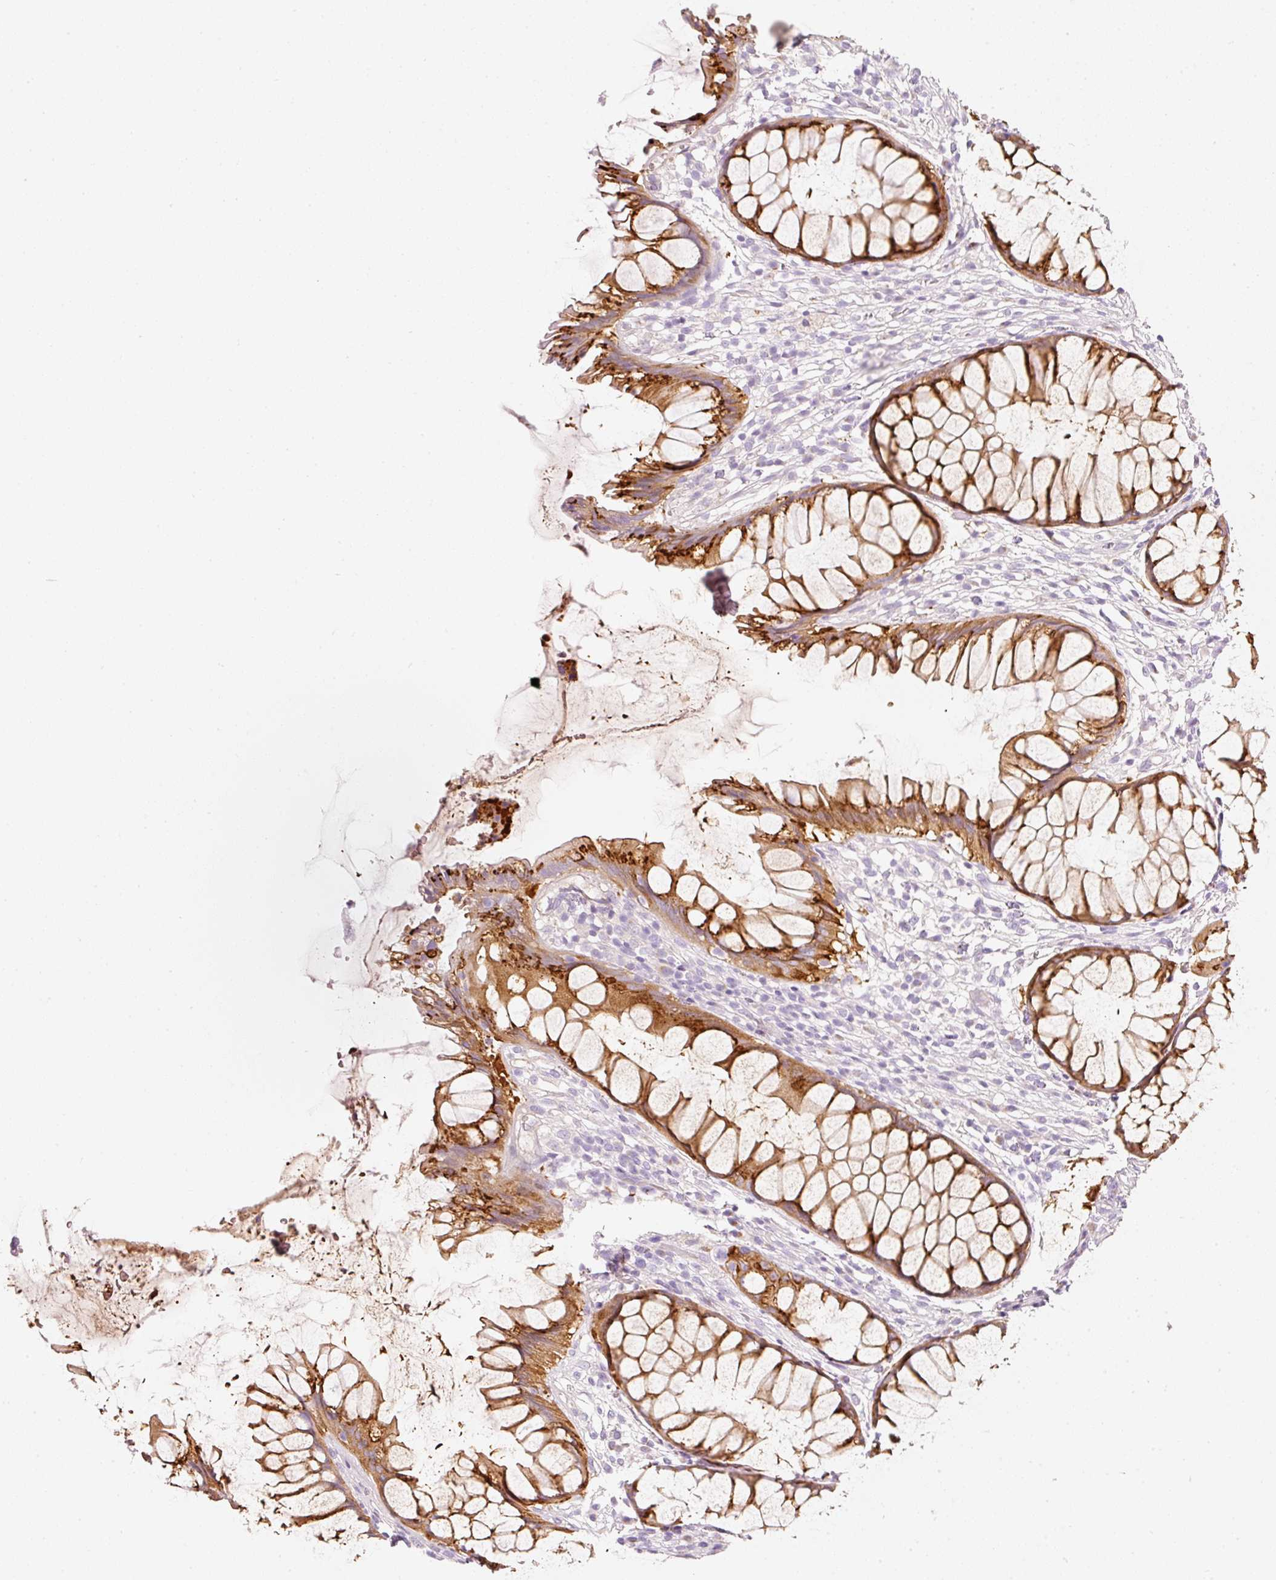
{"staining": {"intensity": "strong", "quantity": ">75%", "location": "cytoplasmic/membranous"}, "tissue": "rectum", "cell_type": "Glandular cells", "image_type": "normal", "snomed": [{"axis": "morphology", "description": "Normal tissue, NOS"}, {"axis": "topography", "description": "Smooth muscle"}, {"axis": "topography", "description": "Rectum"}], "caption": "This photomicrograph exhibits immunohistochemistry staining of benign human rectum, with high strong cytoplasmic/membranous staining in approximately >75% of glandular cells.", "gene": "PDXDC1", "patient": {"sex": "male", "age": 53}}